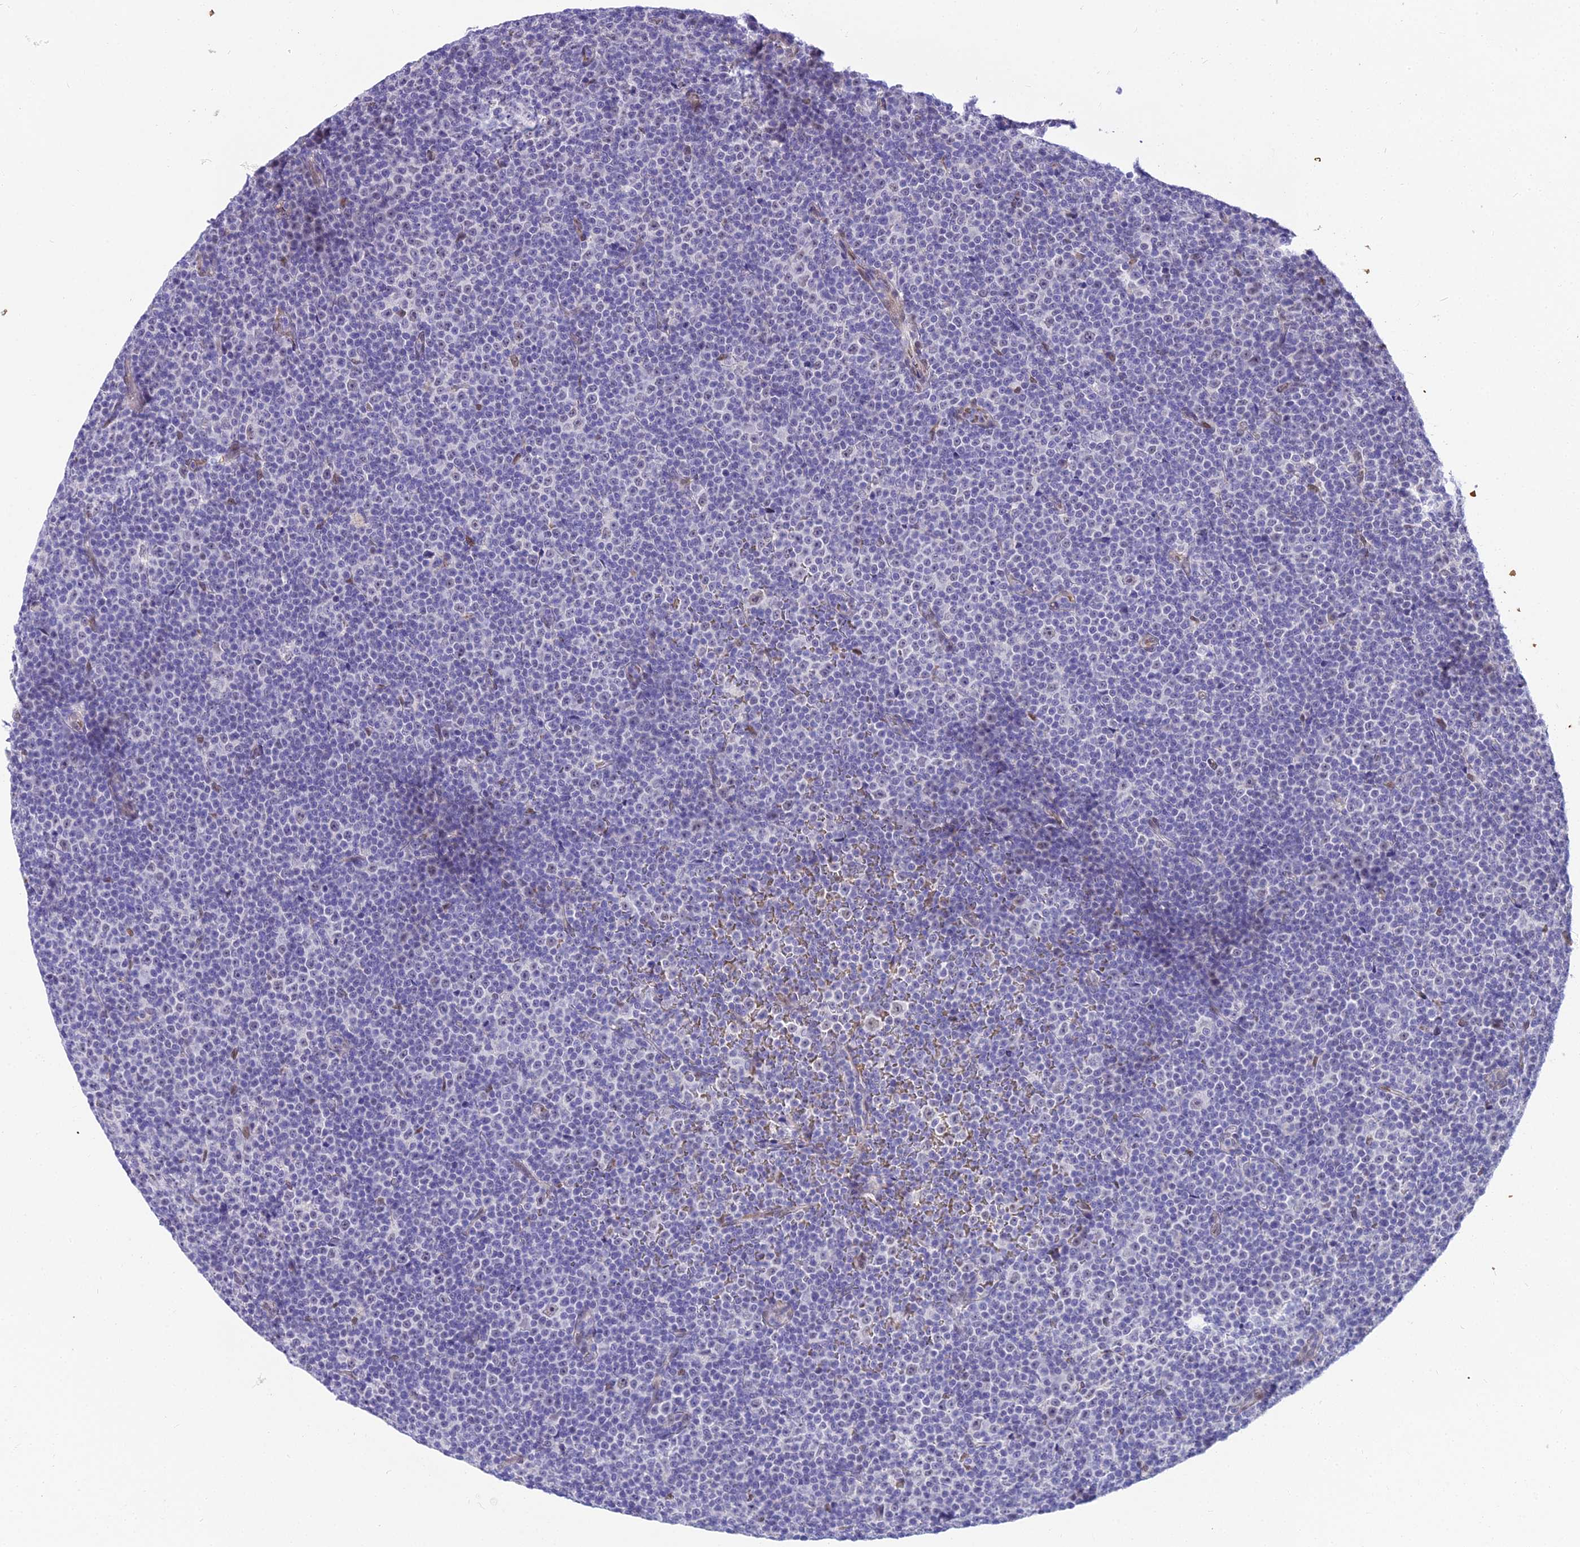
{"staining": {"intensity": "negative", "quantity": "none", "location": "none"}, "tissue": "lymphoma", "cell_type": "Tumor cells", "image_type": "cancer", "snomed": [{"axis": "morphology", "description": "Malignant lymphoma, non-Hodgkin's type, Low grade"}, {"axis": "topography", "description": "Lymph node"}], "caption": "Immunohistochemistry of human low-grade malignant lymphoma, non-Hodgkin's type exhibits no expression in tumor cells.", "gene": "BCL9", "patient": {"sex": "female", "age": 67}}